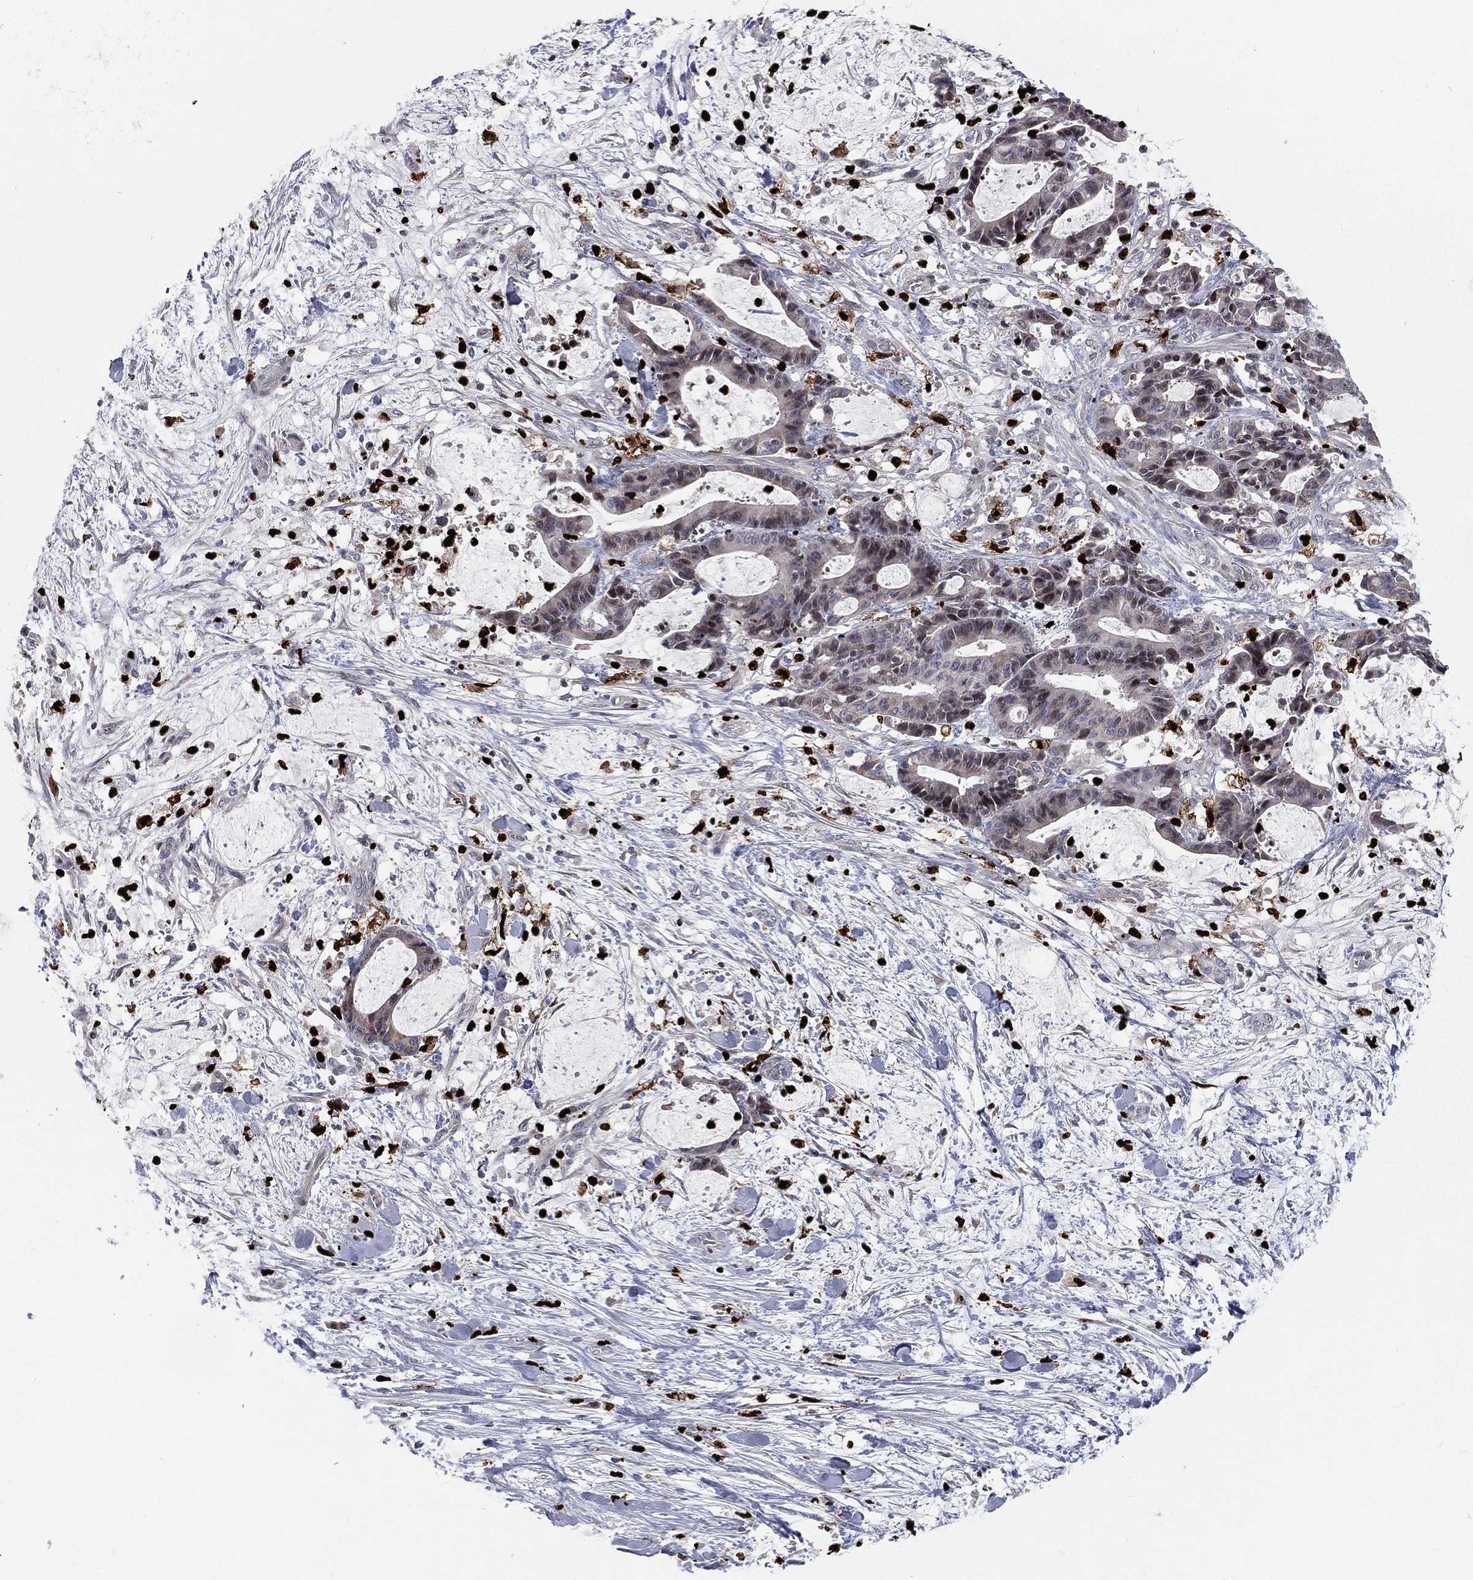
{"staining": {"intensity": "moderate", "quantity": "<25%", "location": "nuclear"}, "tissue": "liver cancer", "cell_type": "Tumor cells", "image_type": "cancer", "snomed": [{"axis": "morphology", "description": "Cholangiocarcinoma"}, {"axis": "topography", "description": "Liver"}], "caption": "Human liver cancer stained with a protein marker reveals moderate staining in tumor cells.", "gene": "MNDA", "patient": {"sex": "female", "age": 73}}